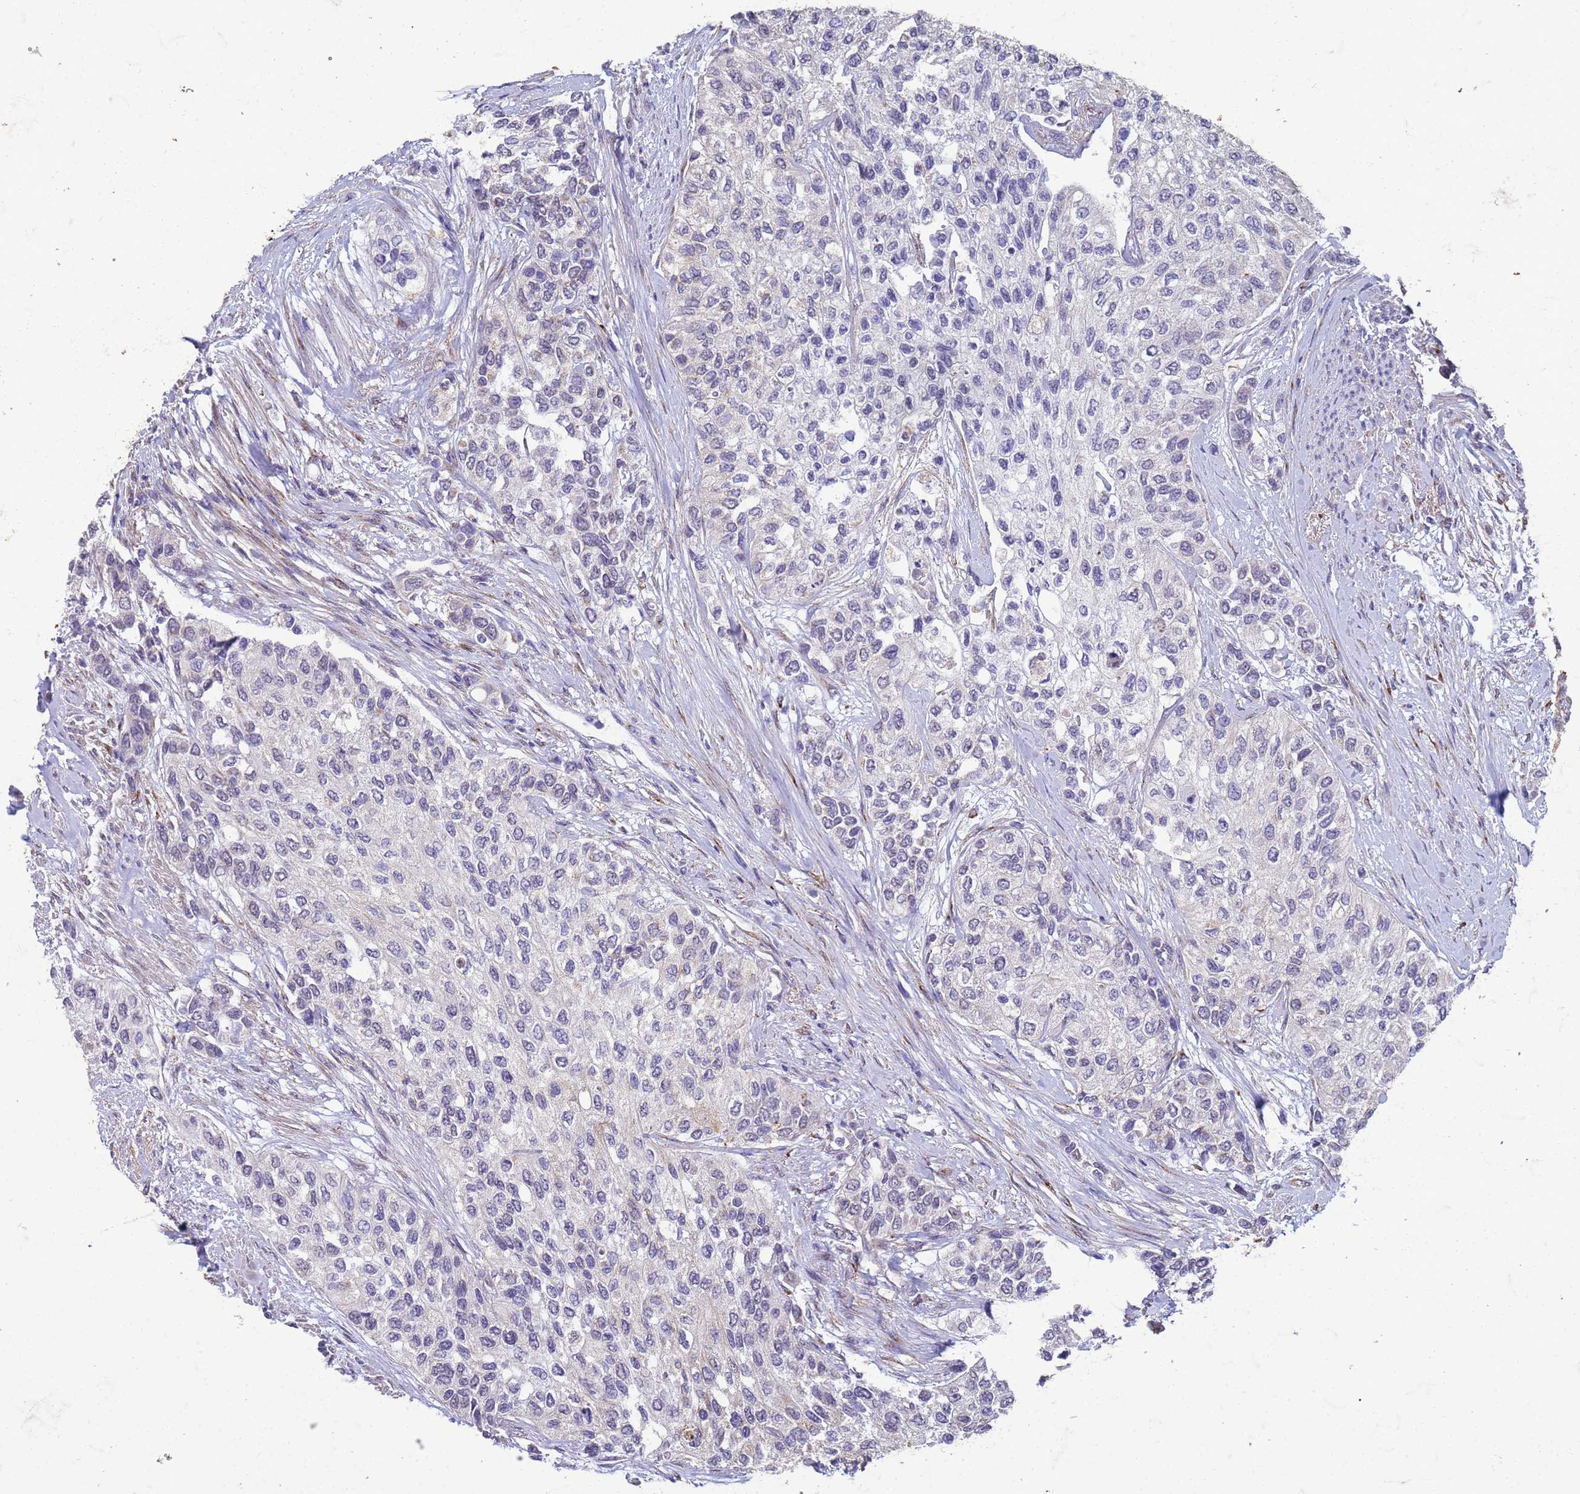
{"staining": {"intensity": "negative", "quantity": "none", "location": "none"}, "tissue": "urothelial cancer", "cell_type": "Tumor cells", "image_type": "cancer", "snomed": [{"axis": "morphology", "description": "Normal tissue, NOS"}, {"axis": "morphology", "description": "Urothelial carcinoma, High grade"}, {"axis": "topography", "description": "Vascular tissue"}, {"axis": "topography", "description": "Urinary bladder"}], "caption": "Histopathology image shows no significant protein positivity in tumor cells of urothelial carcinoma (high-grade).", "gene": "SLC25A15", "patient": {"sex": "female", "age": 56}}